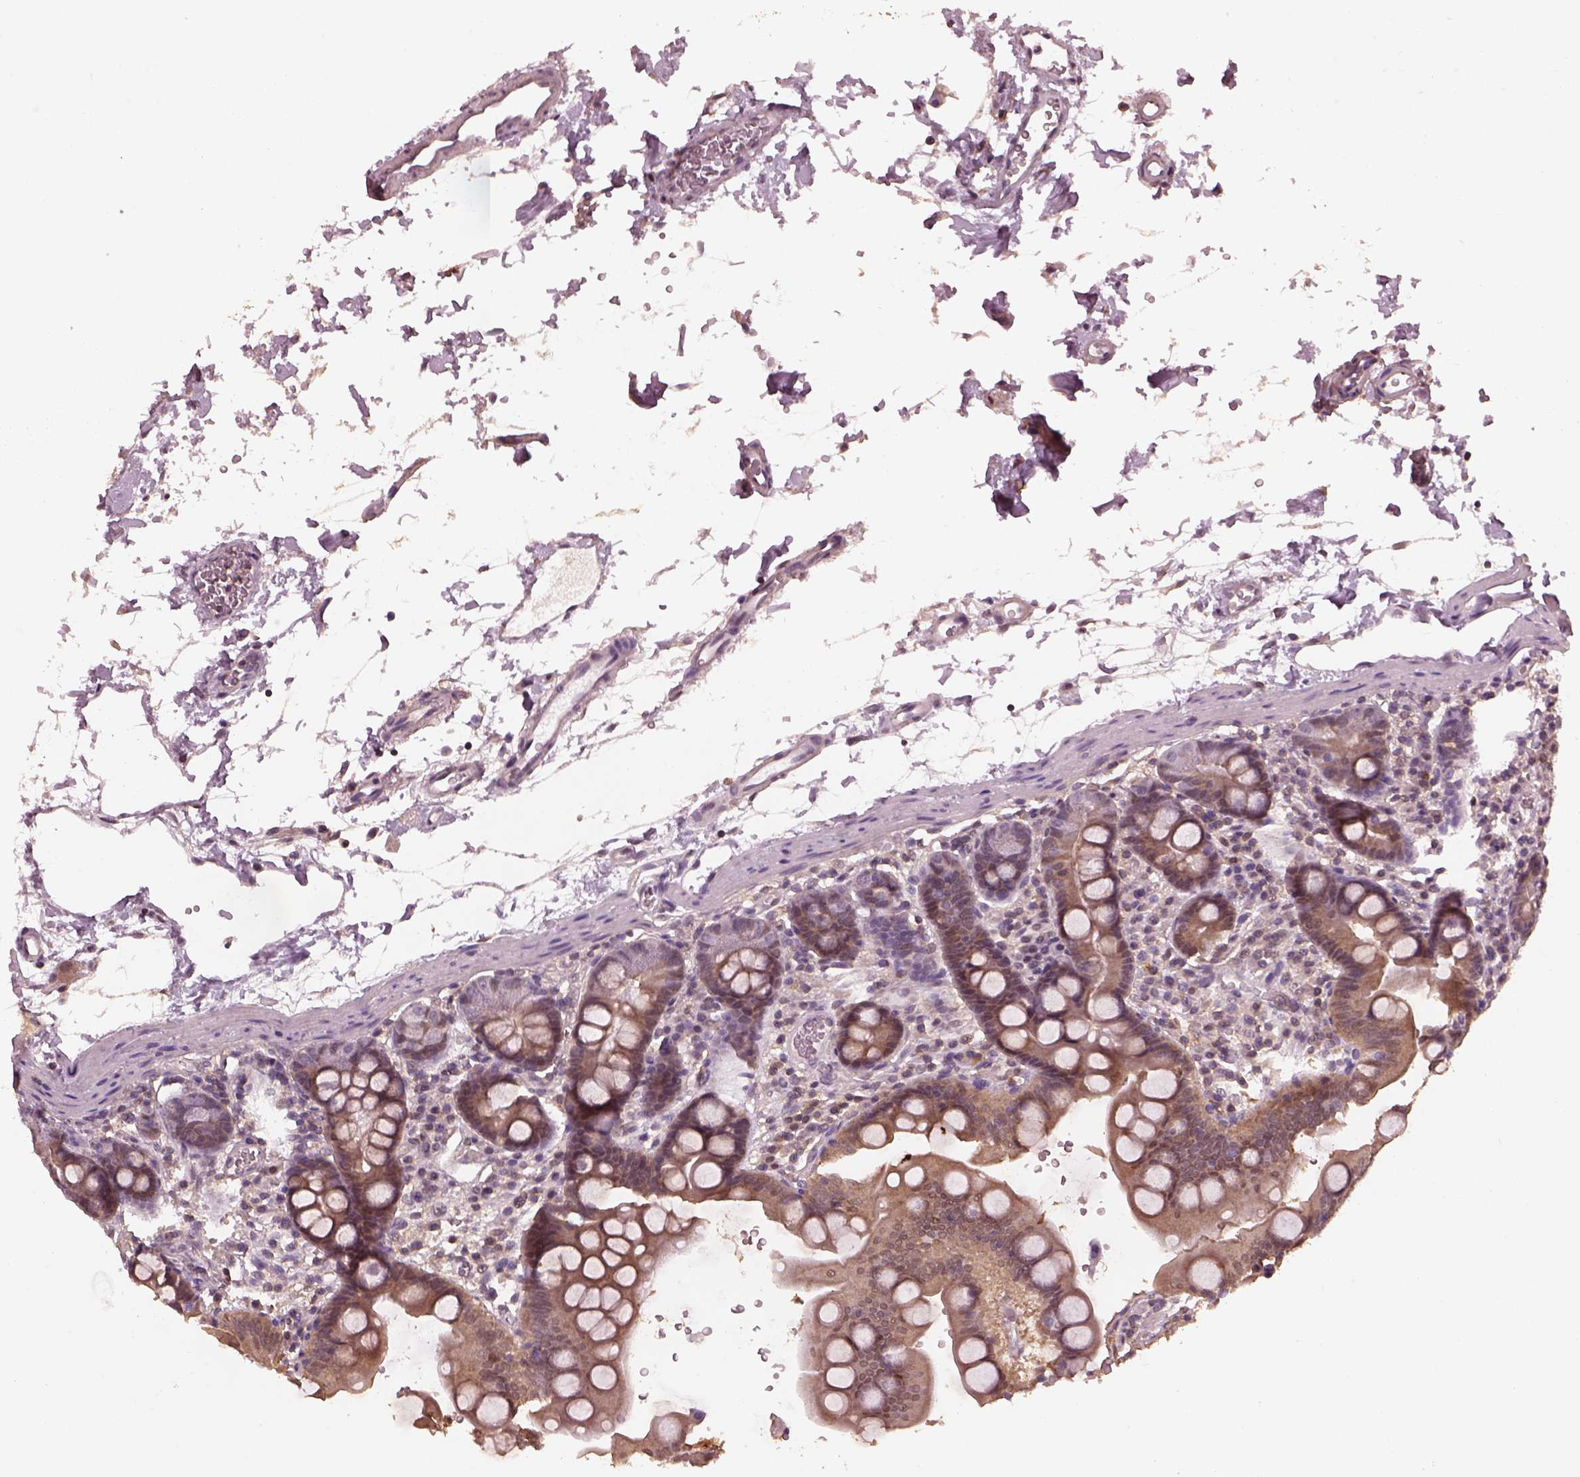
{"staining": {"intensity": "moderate", "quantity": ">75%", "location": "cytoplasmic/membranous"}, "tissue": "duodenum", "cell_type": "Glandular cells", "image_type": "normal", "snomed": [{"axis": "morphology", "description": "Normal tissue, NOS"}, {"axis": "topography", "description": "Duodenum"}], "caption": "Human duodenum stained with a brown dye demonstrates moderate cytoplasmic/membranous positive positivity in approximately >75% of glandular cells.", "gene": "SRI", "patient": {"sex": "male", "age": 59}}